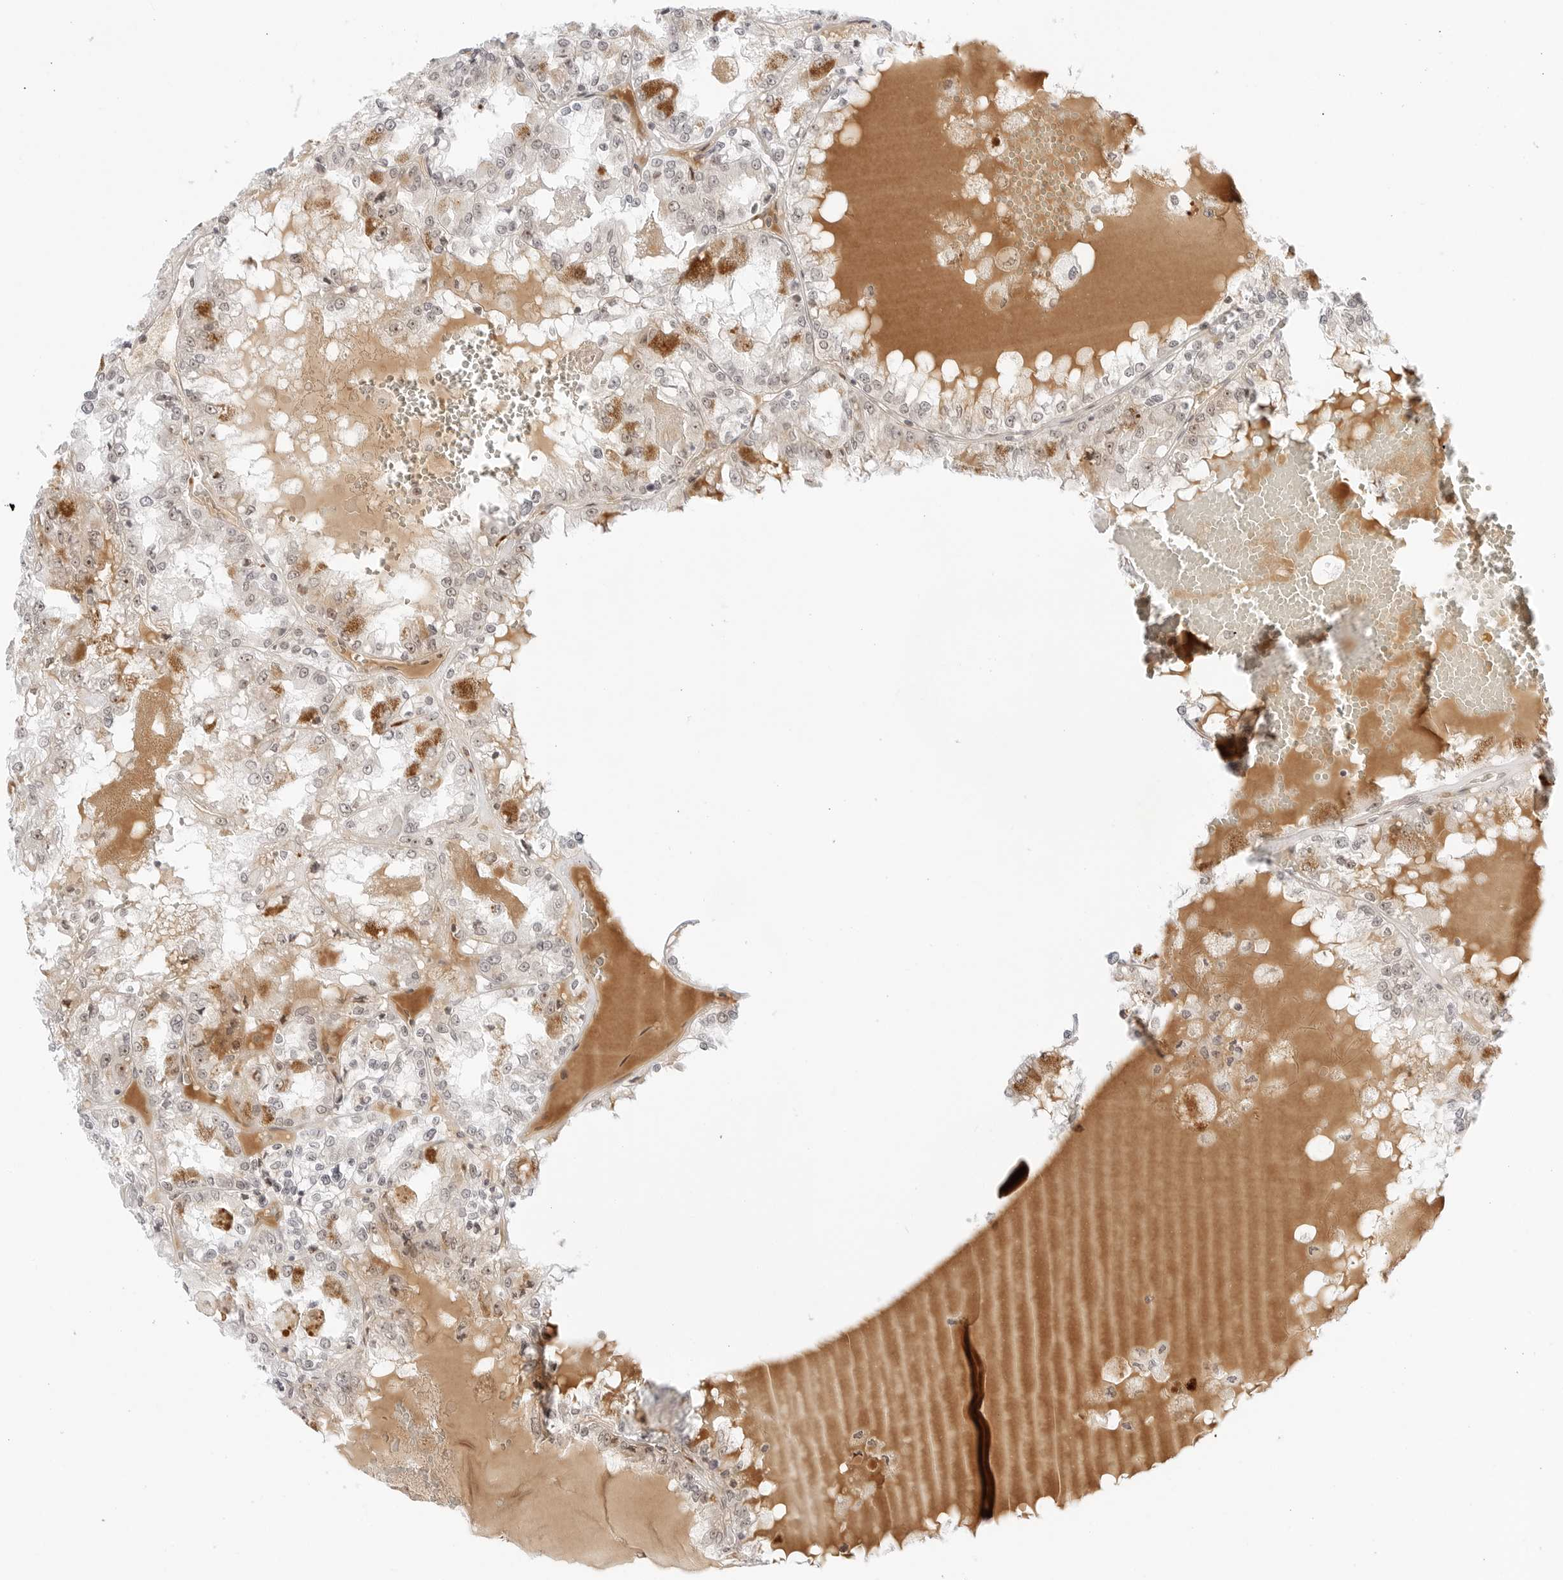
{"staining": {"intensity": "weak", "quantity": "<25%", "location": "nuclear"}, "tissue": "renal cancer", "cell_type": "Tumor cells", "image_type": "cancer", "snomed": [{"axis": "morphology", "description": "Adenocarcinoma, NOS"}, {"axis": "topography", "description": "Kidney"}], "caption": "An image of renal adenocarcinoma stained for a protein demonstrates no brown staining in tumor cells.", "gene": "HIPK3", "patient": {"sex": "female", "age": 56}}